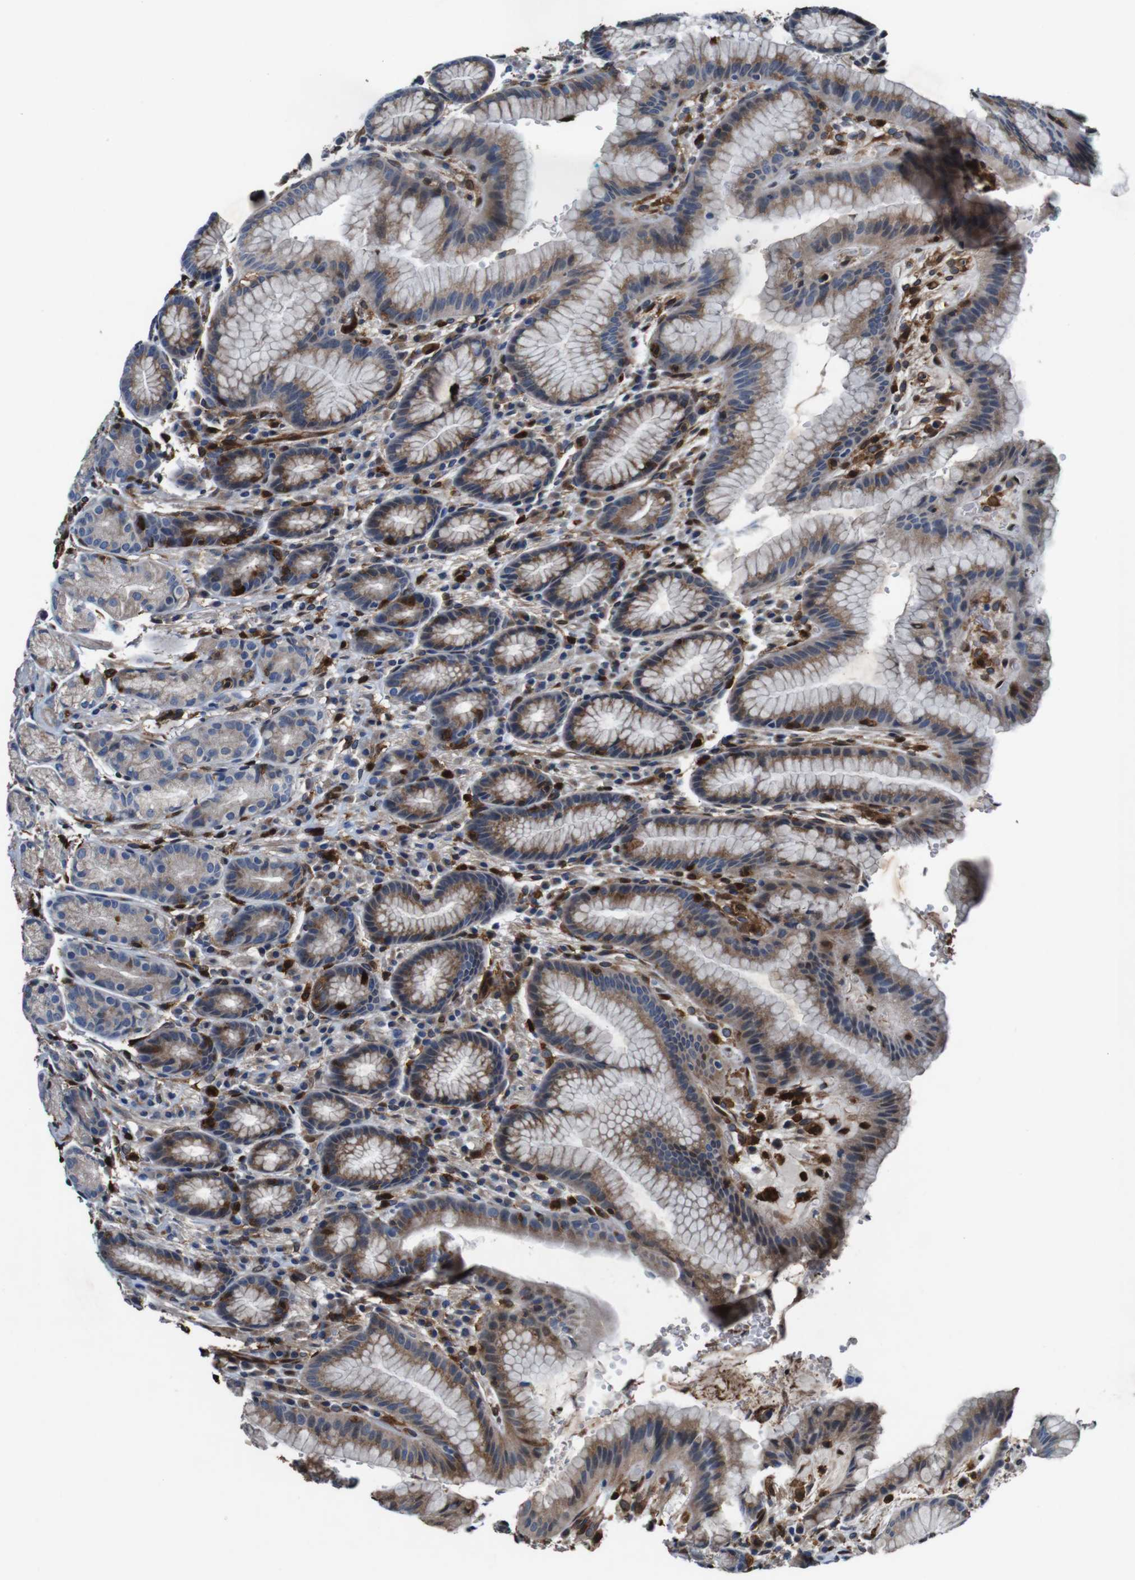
{"staining": {"intensity": "moderate", "quantity": "25%-75%", "location": "cytoplasmic/membranous,nuclear"}, "tissue": "stomach", "cell_type": "Glandular cells", "image_type": "normal", "snomed": [{"axis": "morphology", "description": "Normal tissue, NOS"}, {"axis": "topography", "description": "Stomach, lower"}], "caption": "Moderate cytoplasmic/membranous,nuclear positivity for a protein is identified in approximately 25%-75% of glandular cells of benign stomach using immunohistochemistry (IHC).", "gene": "ANXA1", "patient": {"sex": "male", "age": 52}}